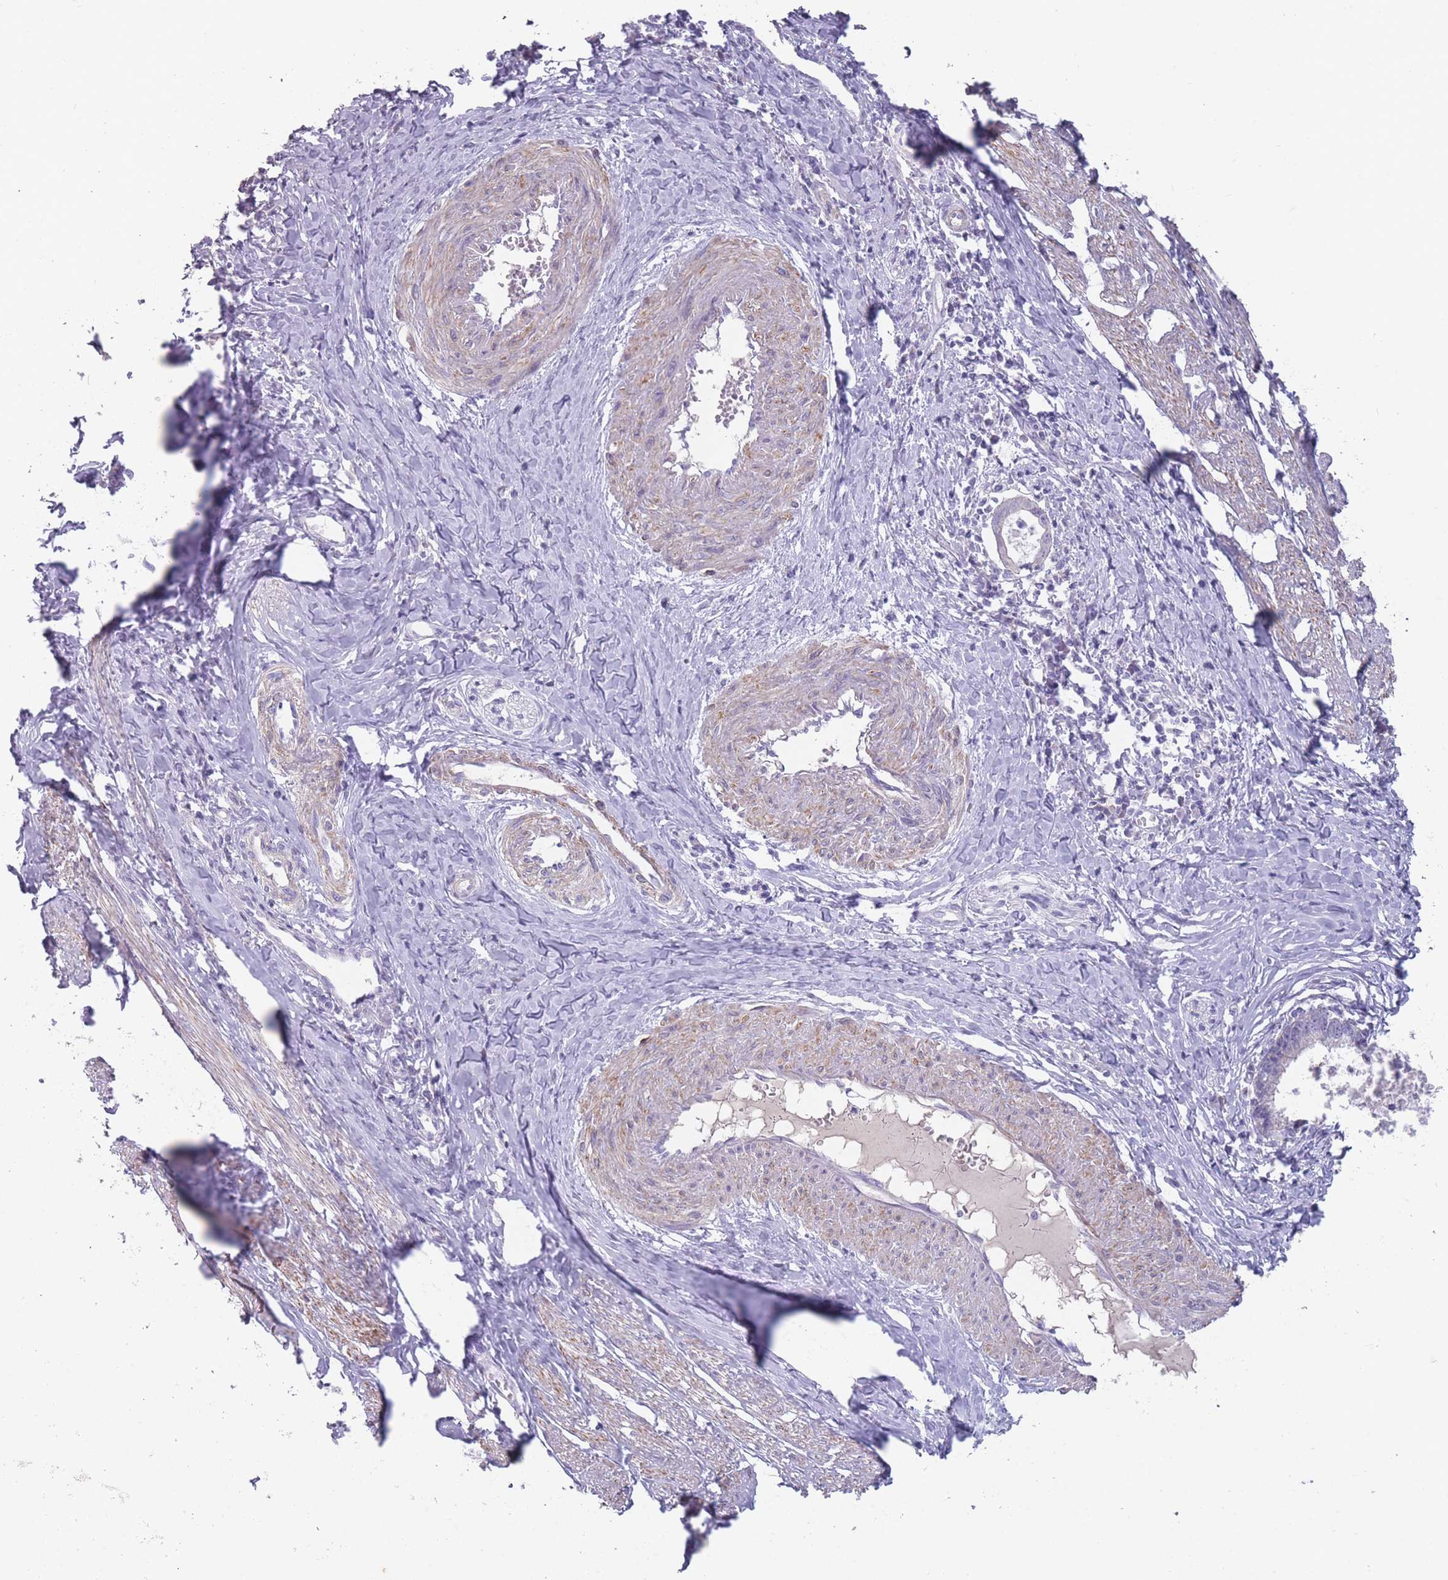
{"staining": {"intensity": "negative", "quantity": "none", "location": "none"}, "tissue": "cervical cancer", "cell_type": "Tumor cells", "image_type": "cancer", "snomed": [{"axis": "morphology", "description": "Adenocarcinoma, NOS"}, {"axis": "topography", "description": "Cervix"}], "caption": "Image shows no protein expression in tumor cells of cervical cancer (adenocarcinoma) tissue.", "gene": "RHBG", "patient": {"sex": "female", "age": 36}}